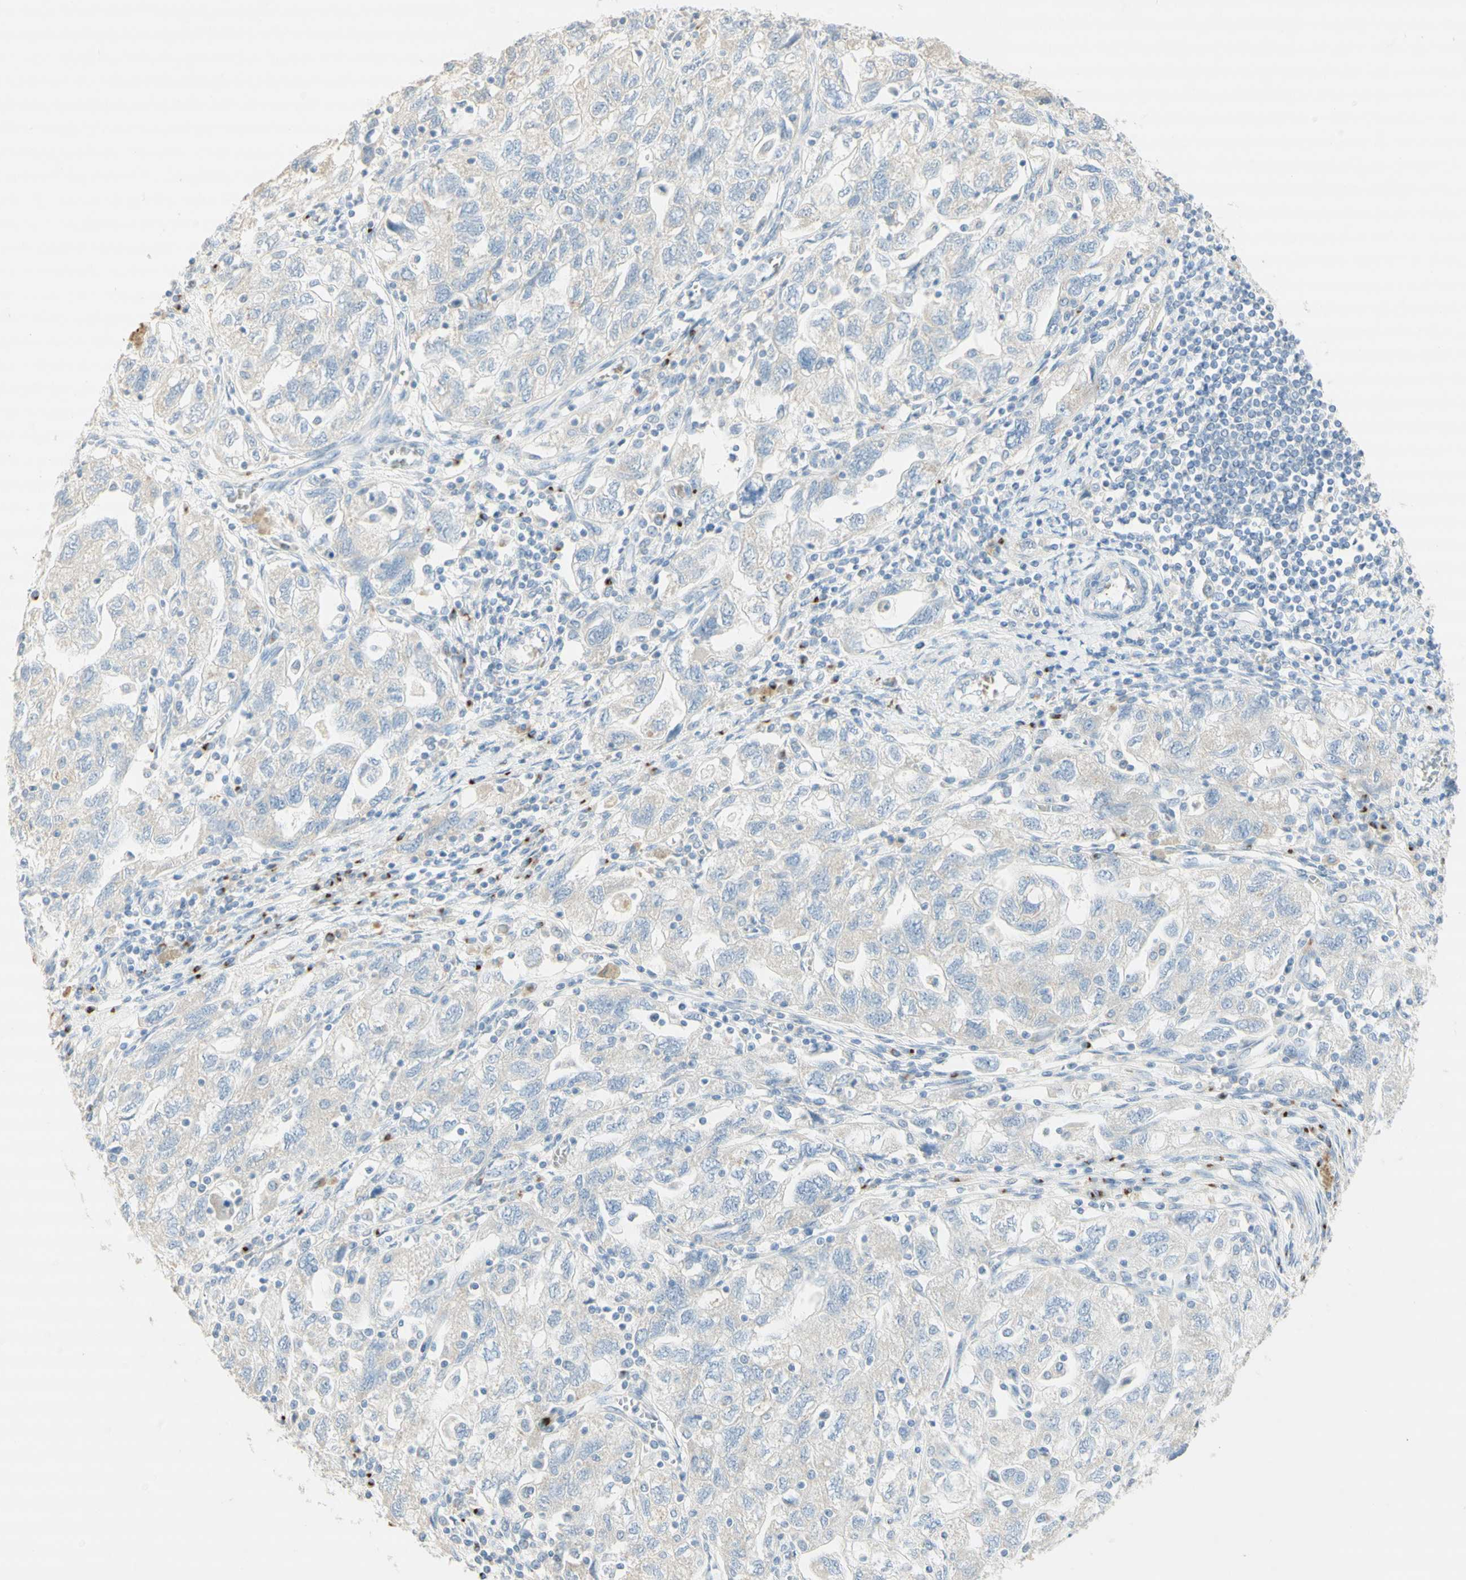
{"staining": {"intensity": "negative", "quantity": "none", "location": "none"}, "tissue": "ovarian cancer", "cell_type": "Tumor cells", "image_type": "cancer", "snomed": [{"axis": "morphology", "description": "Carcinoma, NOS"}, {"axis": "morphology", "description": "Cystadenocarcinoma, serous, NOS"}, {"axis": "topography", "description": "Ovary"}], "caption": "The photomicrograph reveals no staining of tumor cells in serous cystadenocarcinoma (ovarian). (DAB immunohistochemistry (IHC), high magnification).", "gene": "MANEA", "patient": {"sex": "female", "age": 69}}